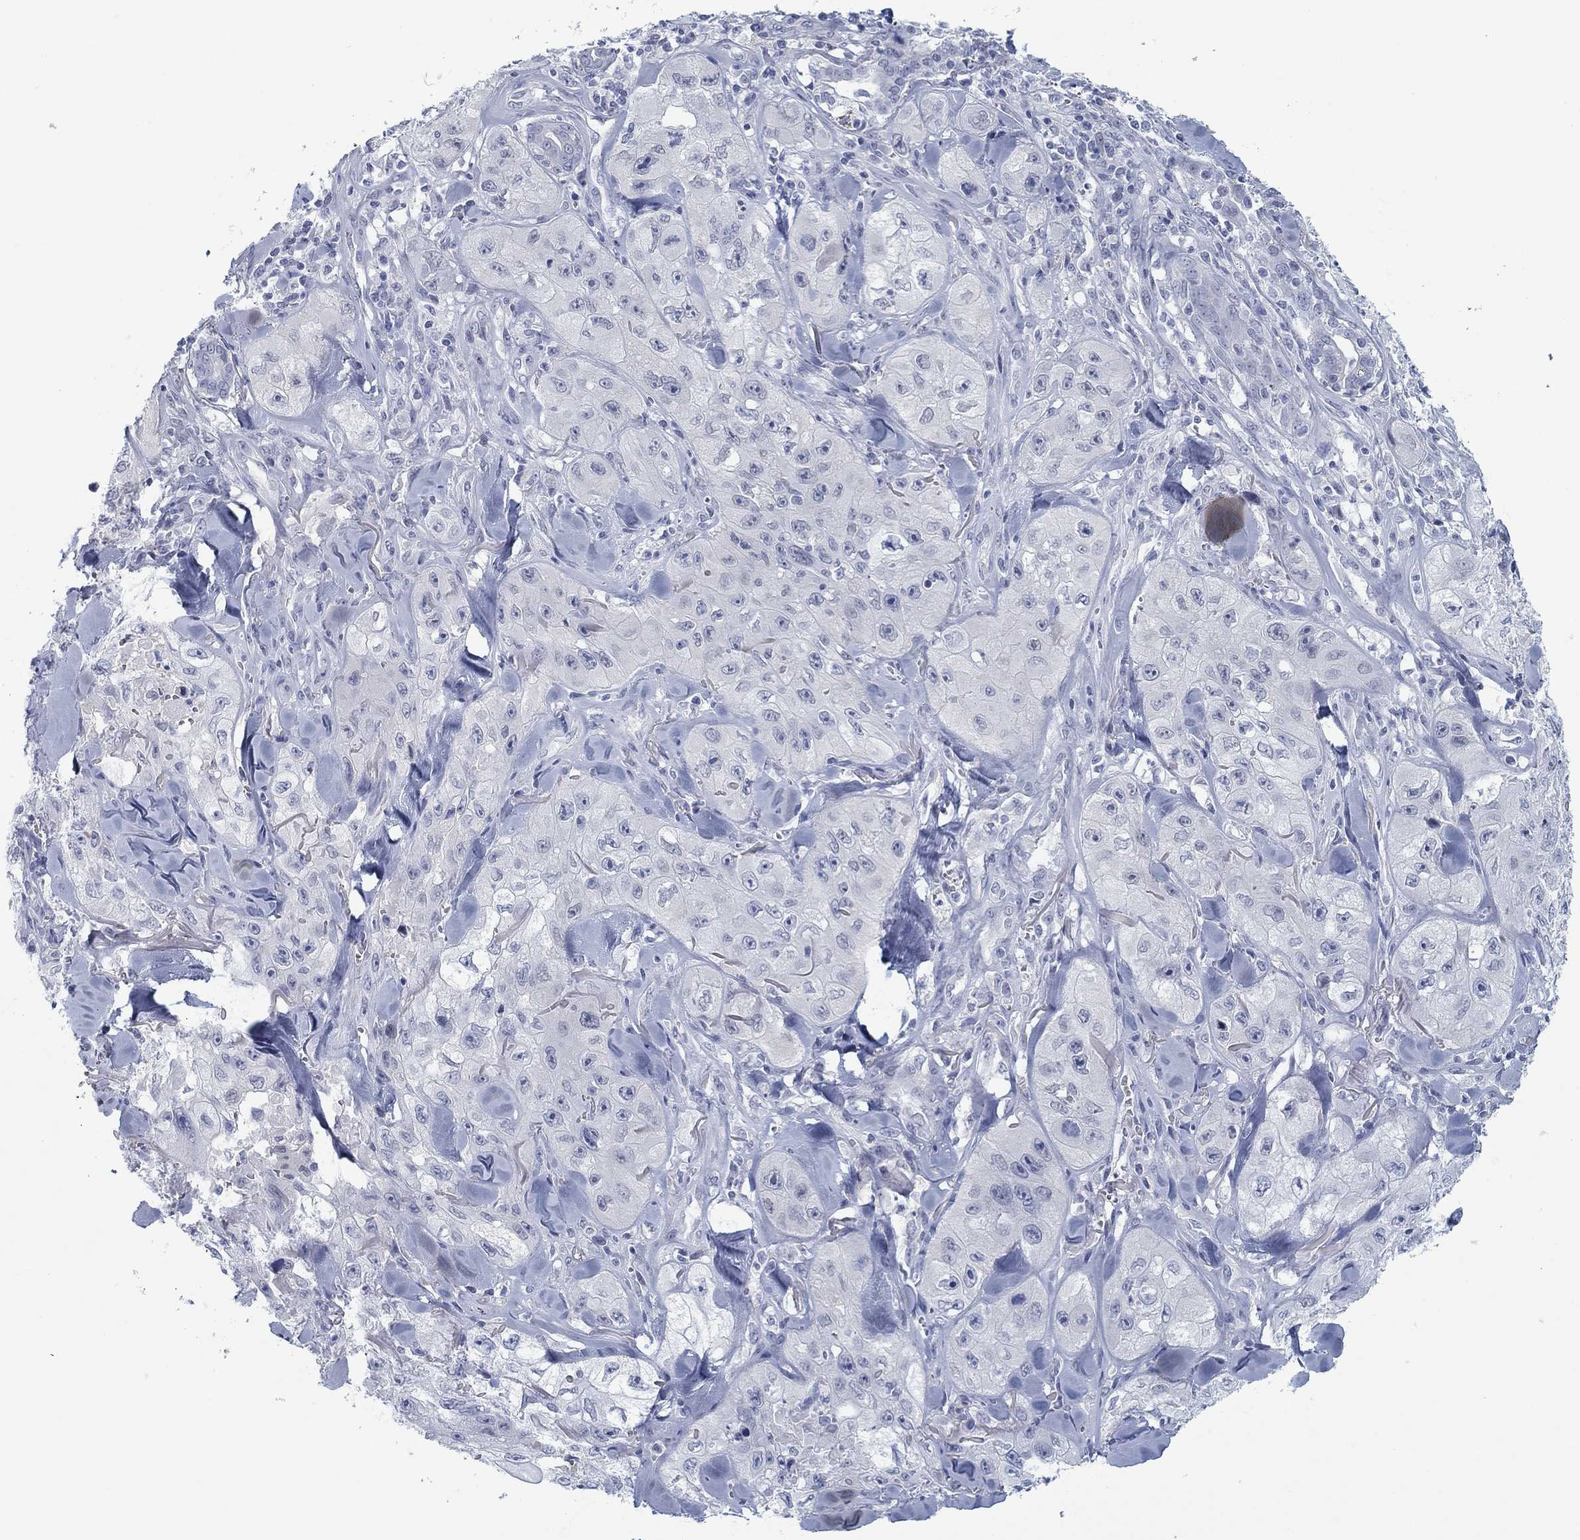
{"staining": {"intensity": "negative", "quantity": "none", "location": "none"}, "tissue": "skin cancer", "cell_type": "Tumor cells", "image_type": "cancer", "snomed": [{"axis": "morphology", "description": "Squamous cell carcinoma, NOS"}, {"axis": "topography", "description": "Skin"}, {"axis": "topography", "description": "Subcutis"}], "caption": "Protein analysis of skin squamous cell carcinoma displays no significant positivity in tumor cells.", "gene": "DNAL1", "patient": {"sex": "male", "age": 73}}